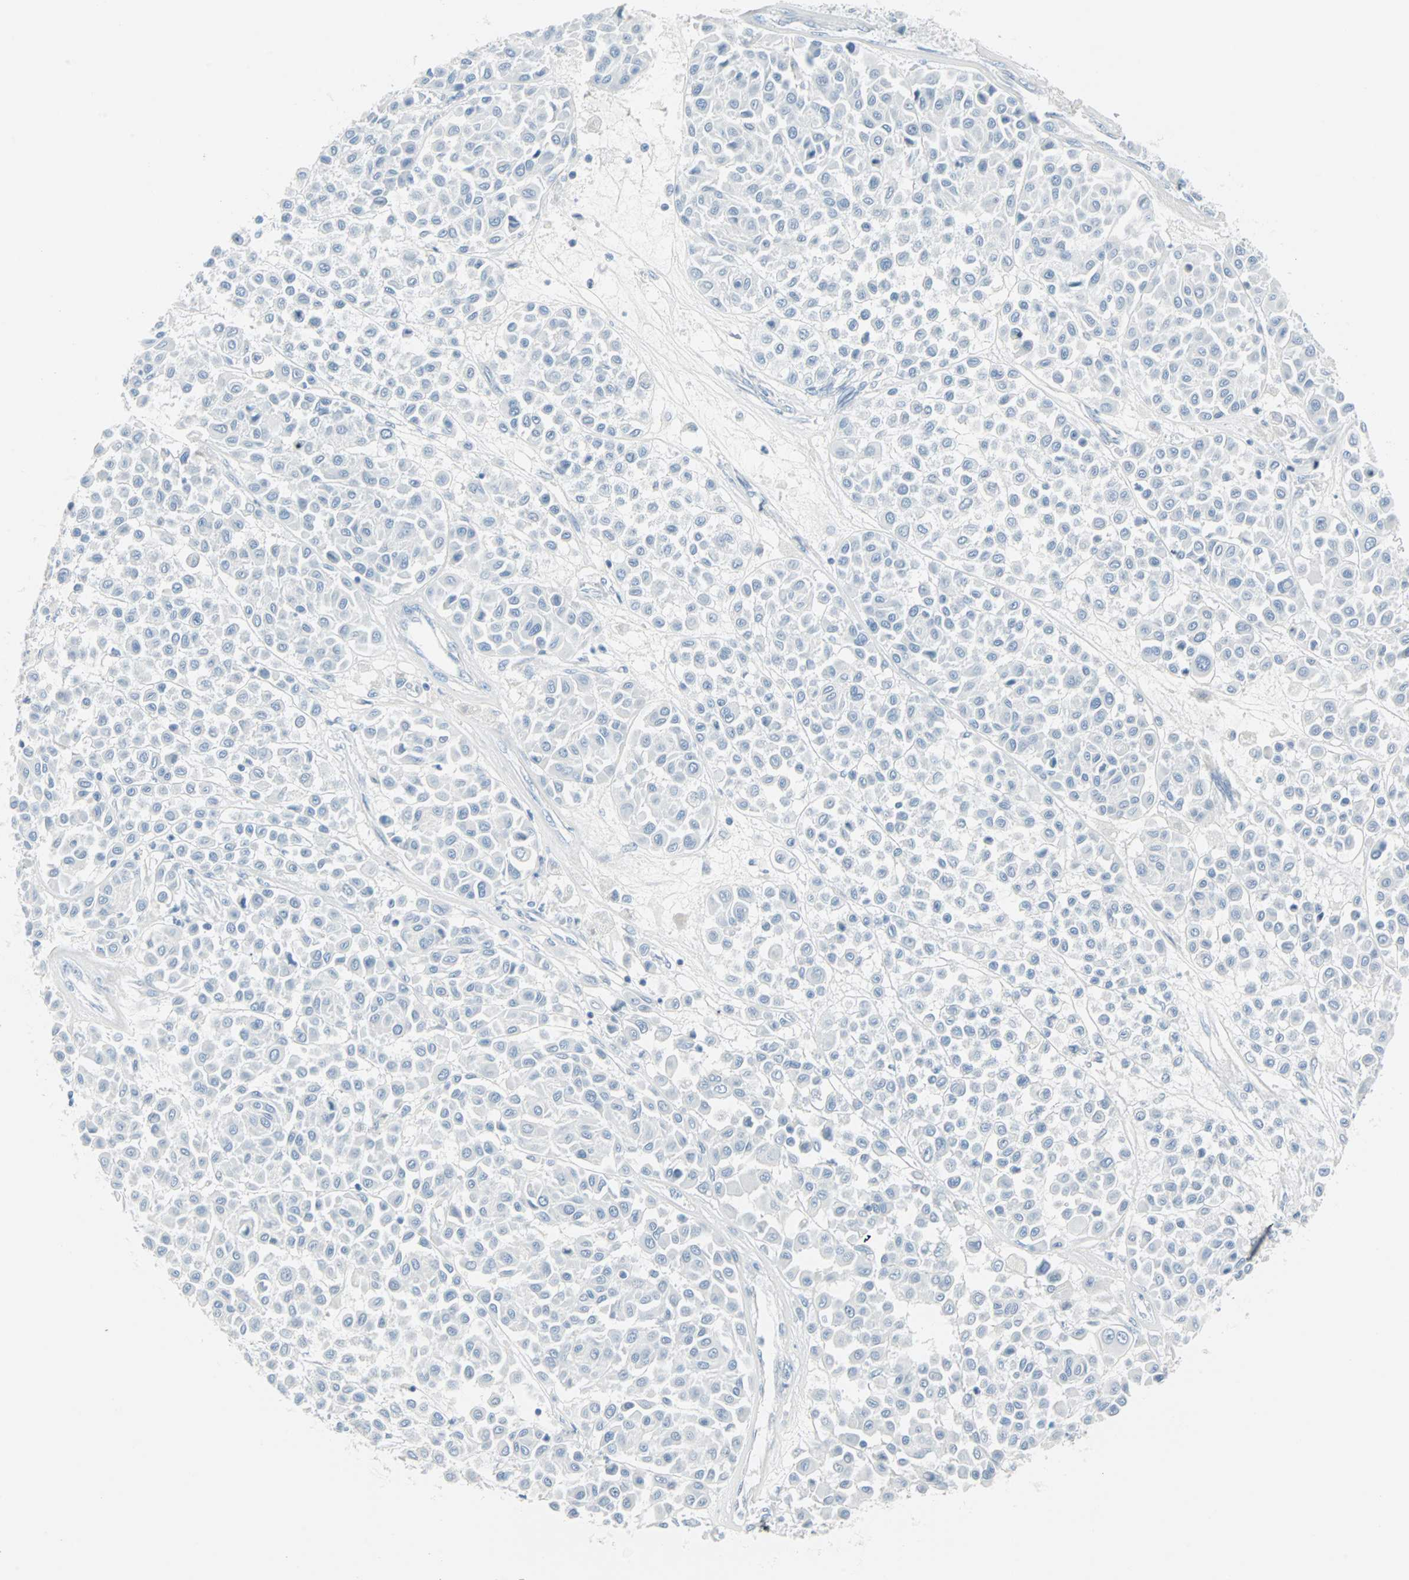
{"staining": {"intensity": "negative", "quantity": "none", "location": "none"}, "tissue": "melanoma", "cell_type": "Tumor cells", "image_type": "cancer", "snomed": [{"axis": "morphology", "description": "Malignant melanoma, Metastatic site"}, {"axis": "topography", "description": "Soft tissue"}], "caption": "Malignant melanoma (metastatic site) was stained to show a protein in brown. There is no significant expression in tumor cells.", "gene": "STX1A", "patient": {"sex": "male", "age": 41}}